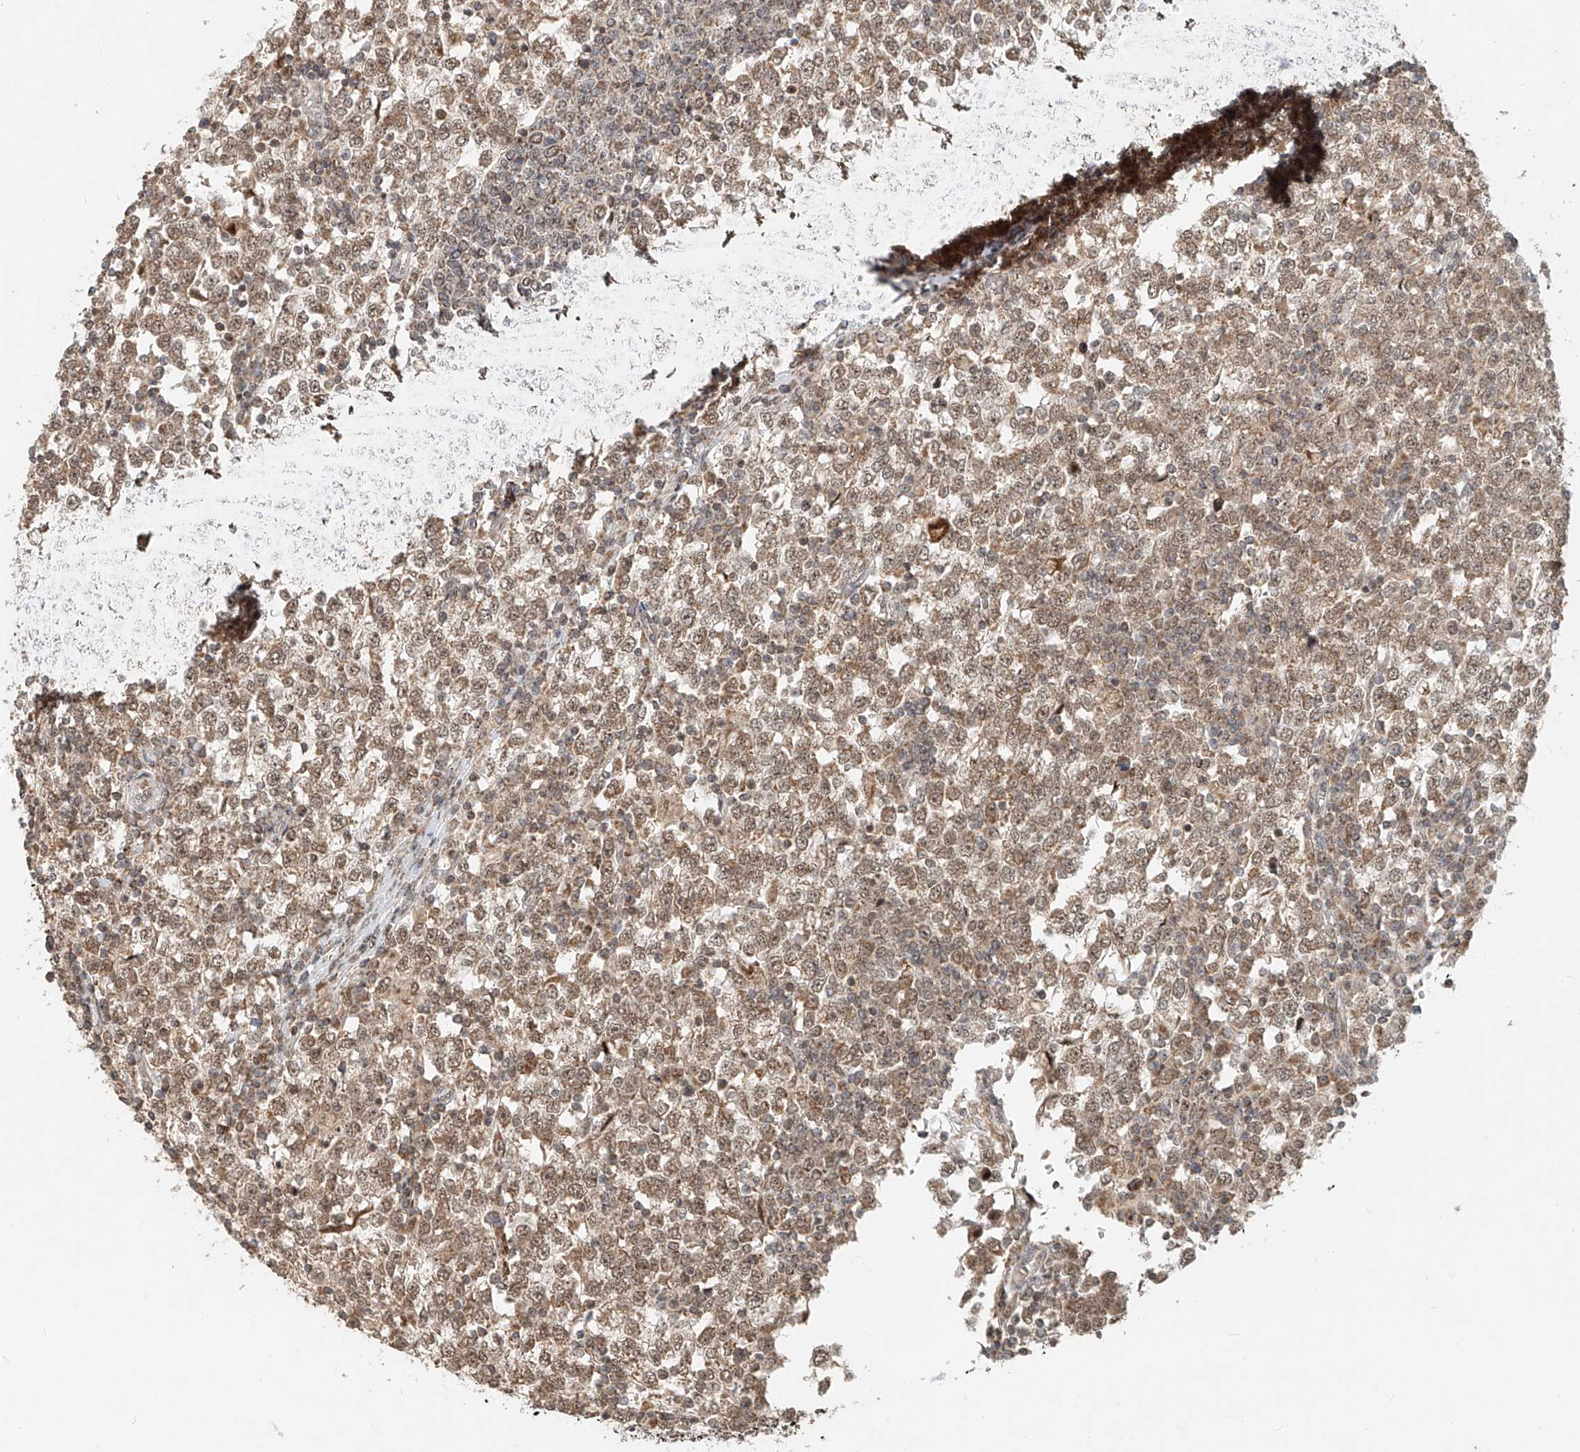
{"staining": {"intensity": "moderate", "quantity": ">75%", "location": "cytoplasmic/membranous,nuclear"}, "tissue": "testis cancer", "cell_type": "Tumor cells", "image_type": "cancer", "snomed": [{"axis": "morphology", "description": "Seminoma, NOS"}, {"axis": "topography", "description": "Testis"}], "caption": "Immunohistochemical staining of testis cancer demonstrates medium levels of moderate cytoplasmic/membranous and nuclear protein expression in approximately >75% of tumor cells.", "gene": "SYTL3", "patient": {"sex": "male", "age": 65}}